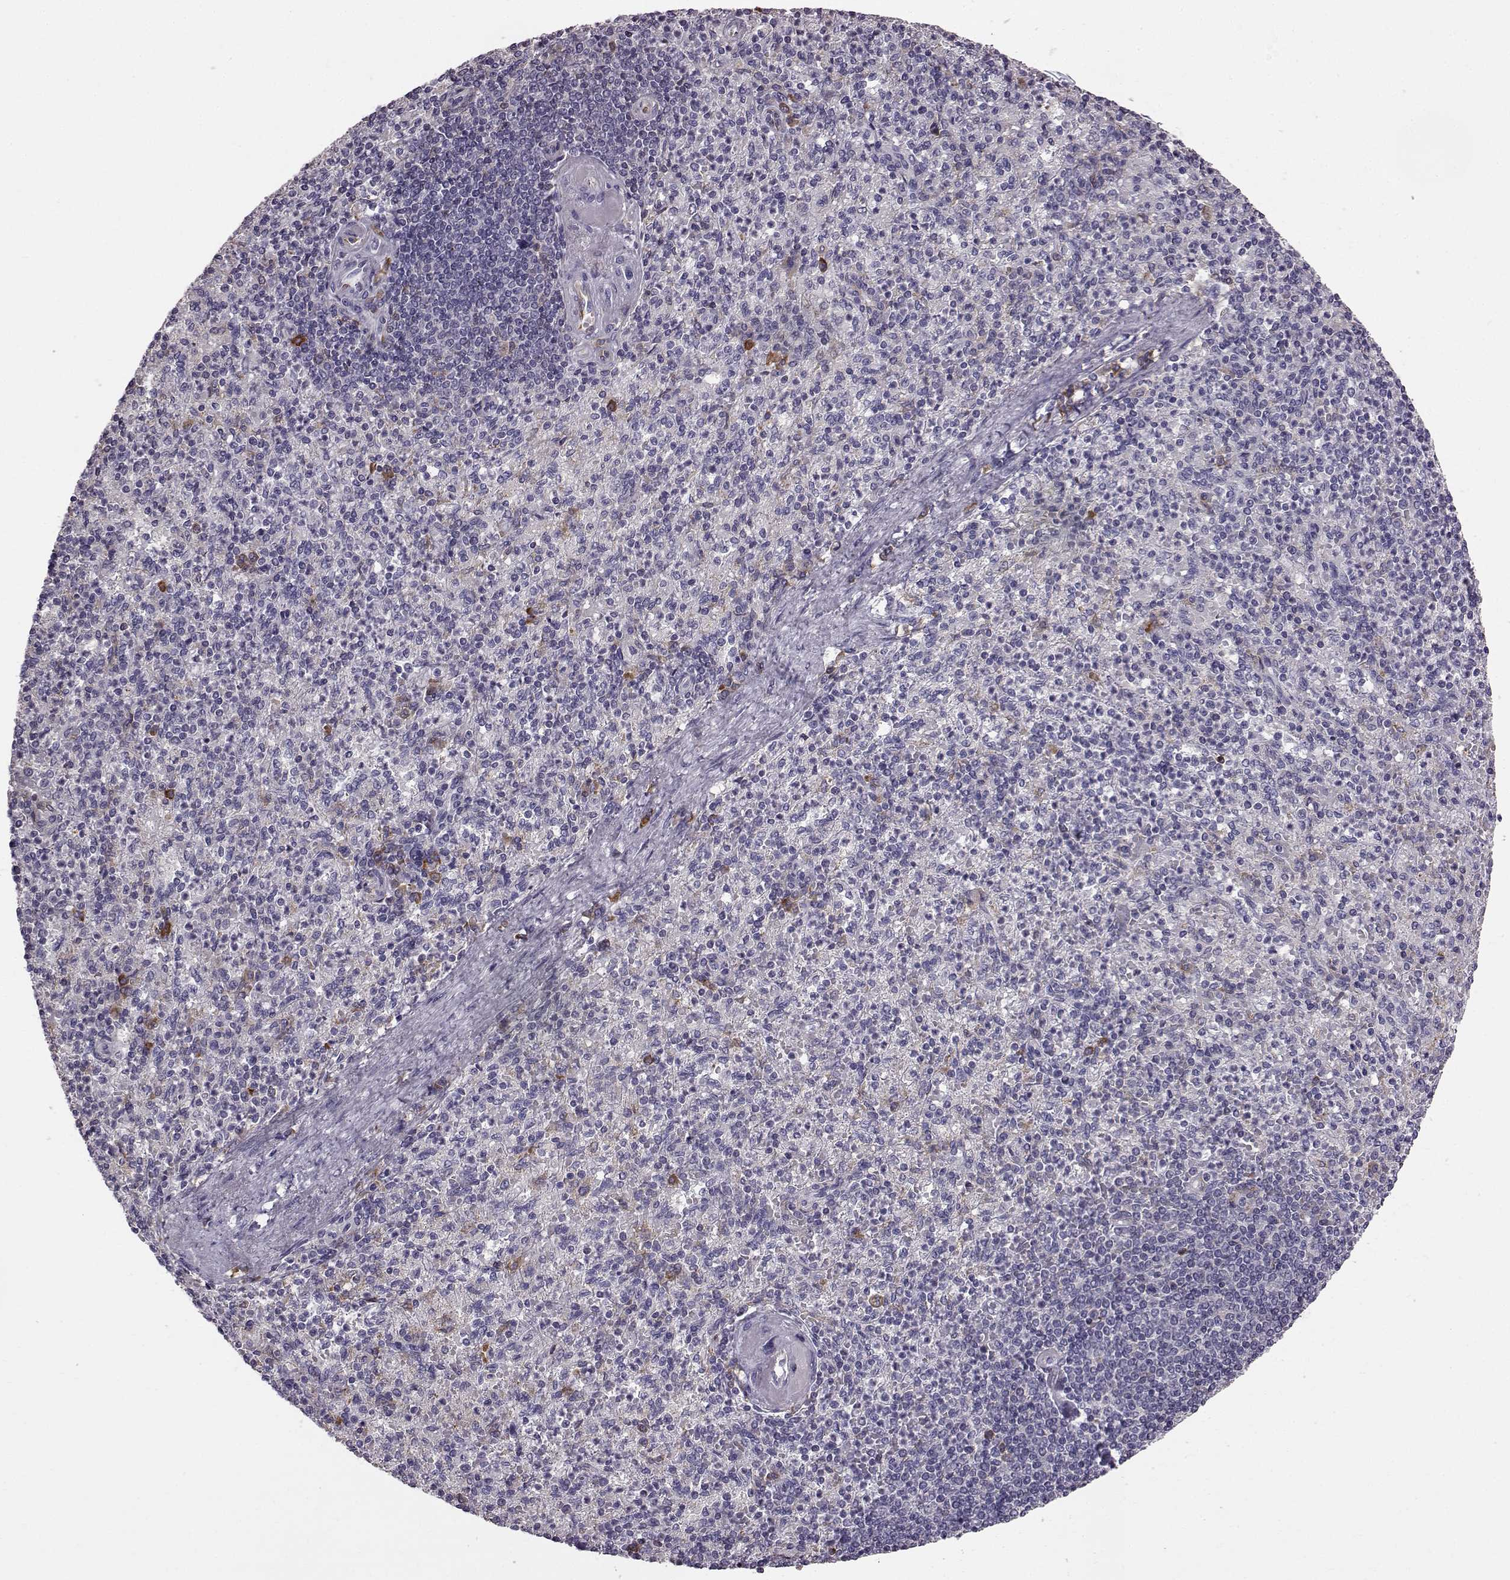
{"staining": {"intensity": "negative", "quantity": "none", "location": "none"}, "tissue": "spleen", "cell_type": "Cells in red pulp", "image_type": "normal", "snomed": [{"axis": "morphology", "description": "Normal tissue, NOS"}, {"axis": "topography", "description": "Spleen"}], "caption": "The immunohistochemistry histopathology image has no significant expression in cells in red pulp of spleen. (DAB (3,3'-diaminobenzidine) immunohistochemistry, high magnification).", "gene": "ADGRG2", "patient": {"sex": "female", "age": 74}}